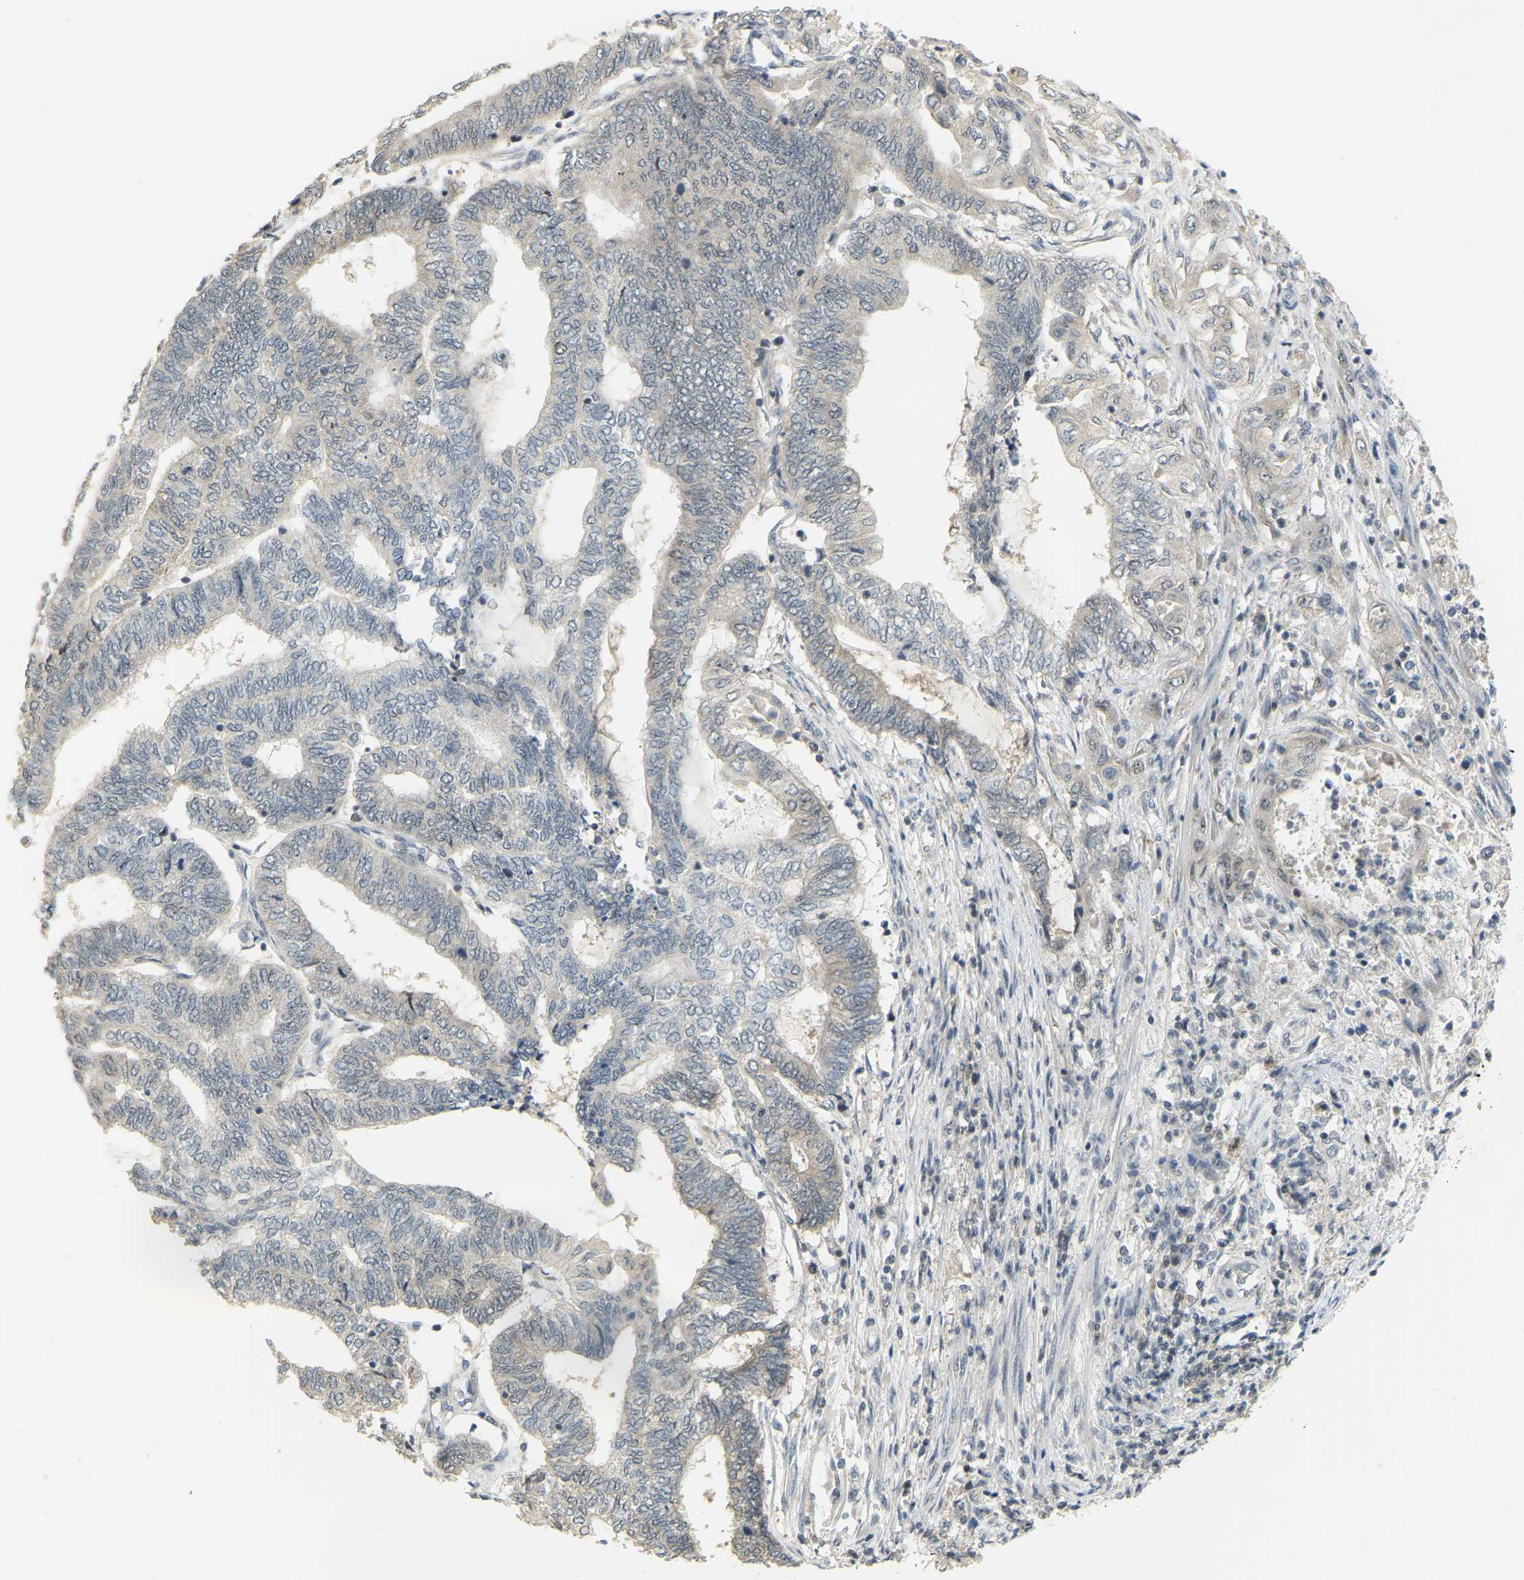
{"staining": {"intensity": "negative", "quantity": "none", "location": "none"}, "tissue": "endometrial cancer", "cell_type": "Tumor cells", "image_type": "cancer", "snomed": [{"axis": "morphology", "description": "Adenocarcinoma, NOS"}, {"axis": "topography", "description": "Uterus"}, {"axis": "topography", "description": "Endometrium"}], "caption": "A high-resolution histopathology image shows IHC staining of adenocarcinoma (endometrial), which demonstrates no significant staining in tumor cells.", "gene": "BRF2", "patient": {"sex": "female", "age": 70}}